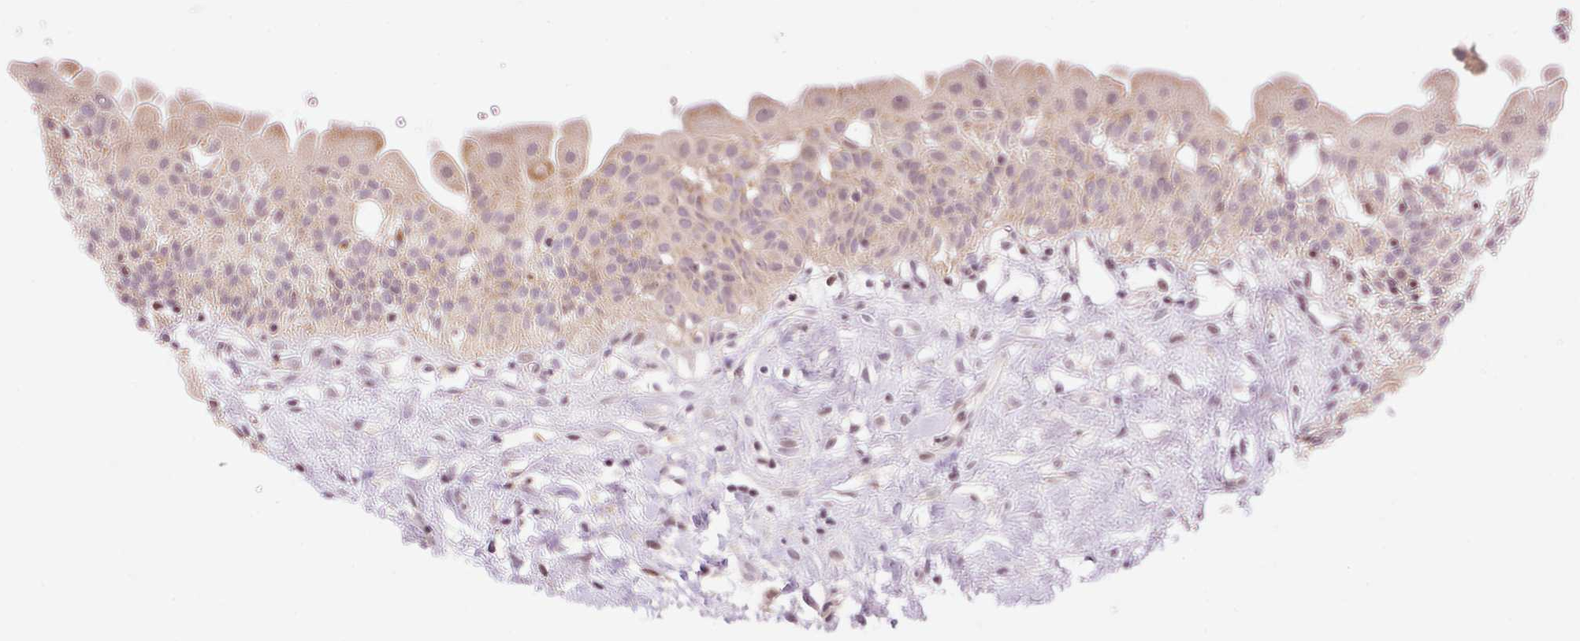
{"staining": {"intensity": "moderate", "quantity": "25%-75%", "location": "cytoplasmic/membranous"}, "tissue": "urinary bladder", "cell_type": "Urothelial cells", "image_type": "normal", "snomed": [{"axis": "morphology", "description": "Normal tissue, NOS"}, {"axis": "topography", "description": "Urinary bladder"}], "caption": "A histopathology image of human urinary bladder stained for a protein exhibits moderate cytoplasmic/membranous brown staining in urothelial cells.", "gene": "ABHD11", "patient": {"sex": "male", "age": 51}}